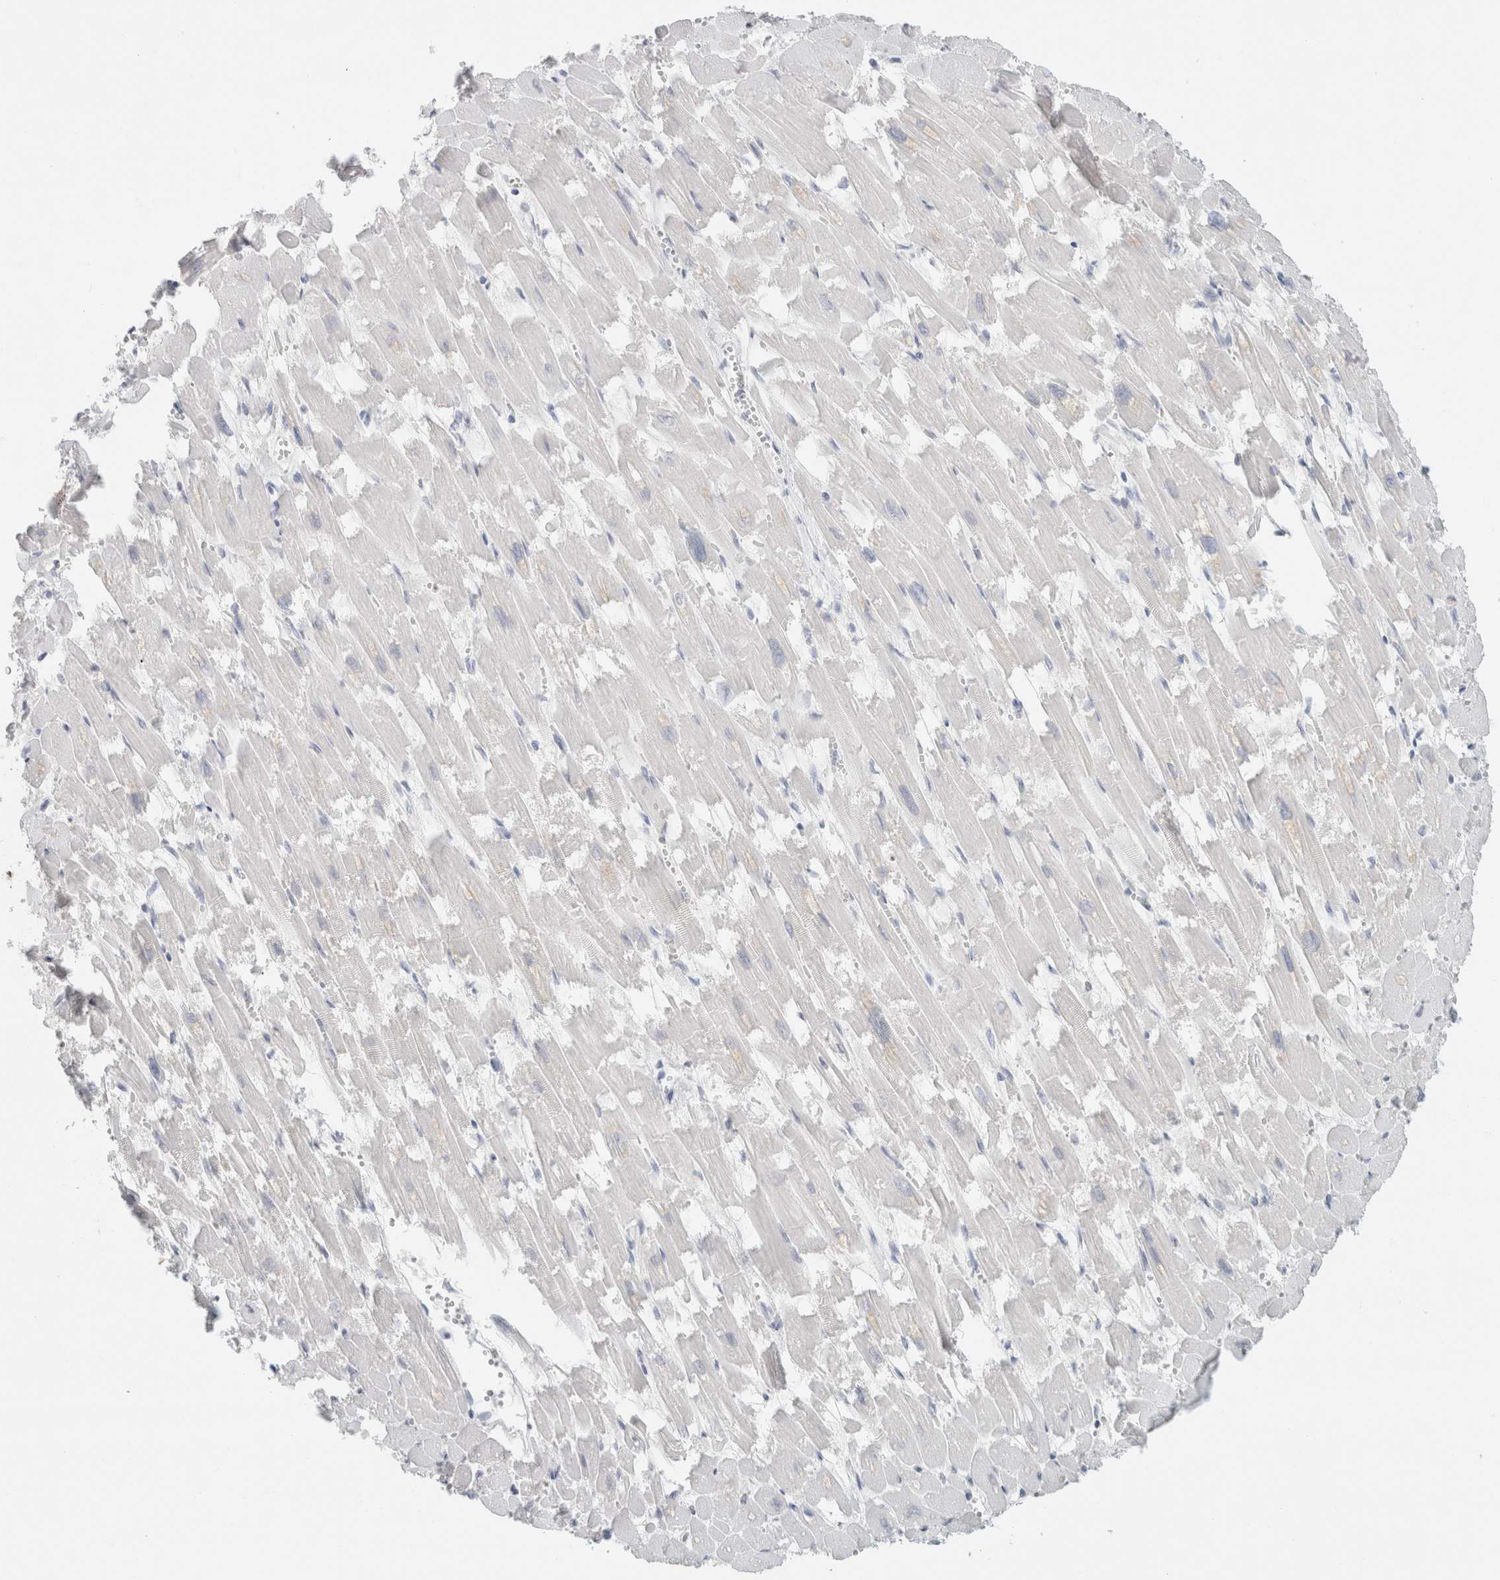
{"staining": {"intensity": "negative", "quantity": "none", "location": "none"}, "tissue": "heart muscle", "cell_type": "Cardiomyocytes", "image_type": "normal", "snomed": [{"axis": "morphology", "description": "Normal tissue, NOS"}, {"axis": "topography", "description": "Heart"}], "caption": "The image shows no significant positivity in cardiomyocytes of heart muscle.", "gene": "IL6", "patient": {"sex": "male", "age": 54}}